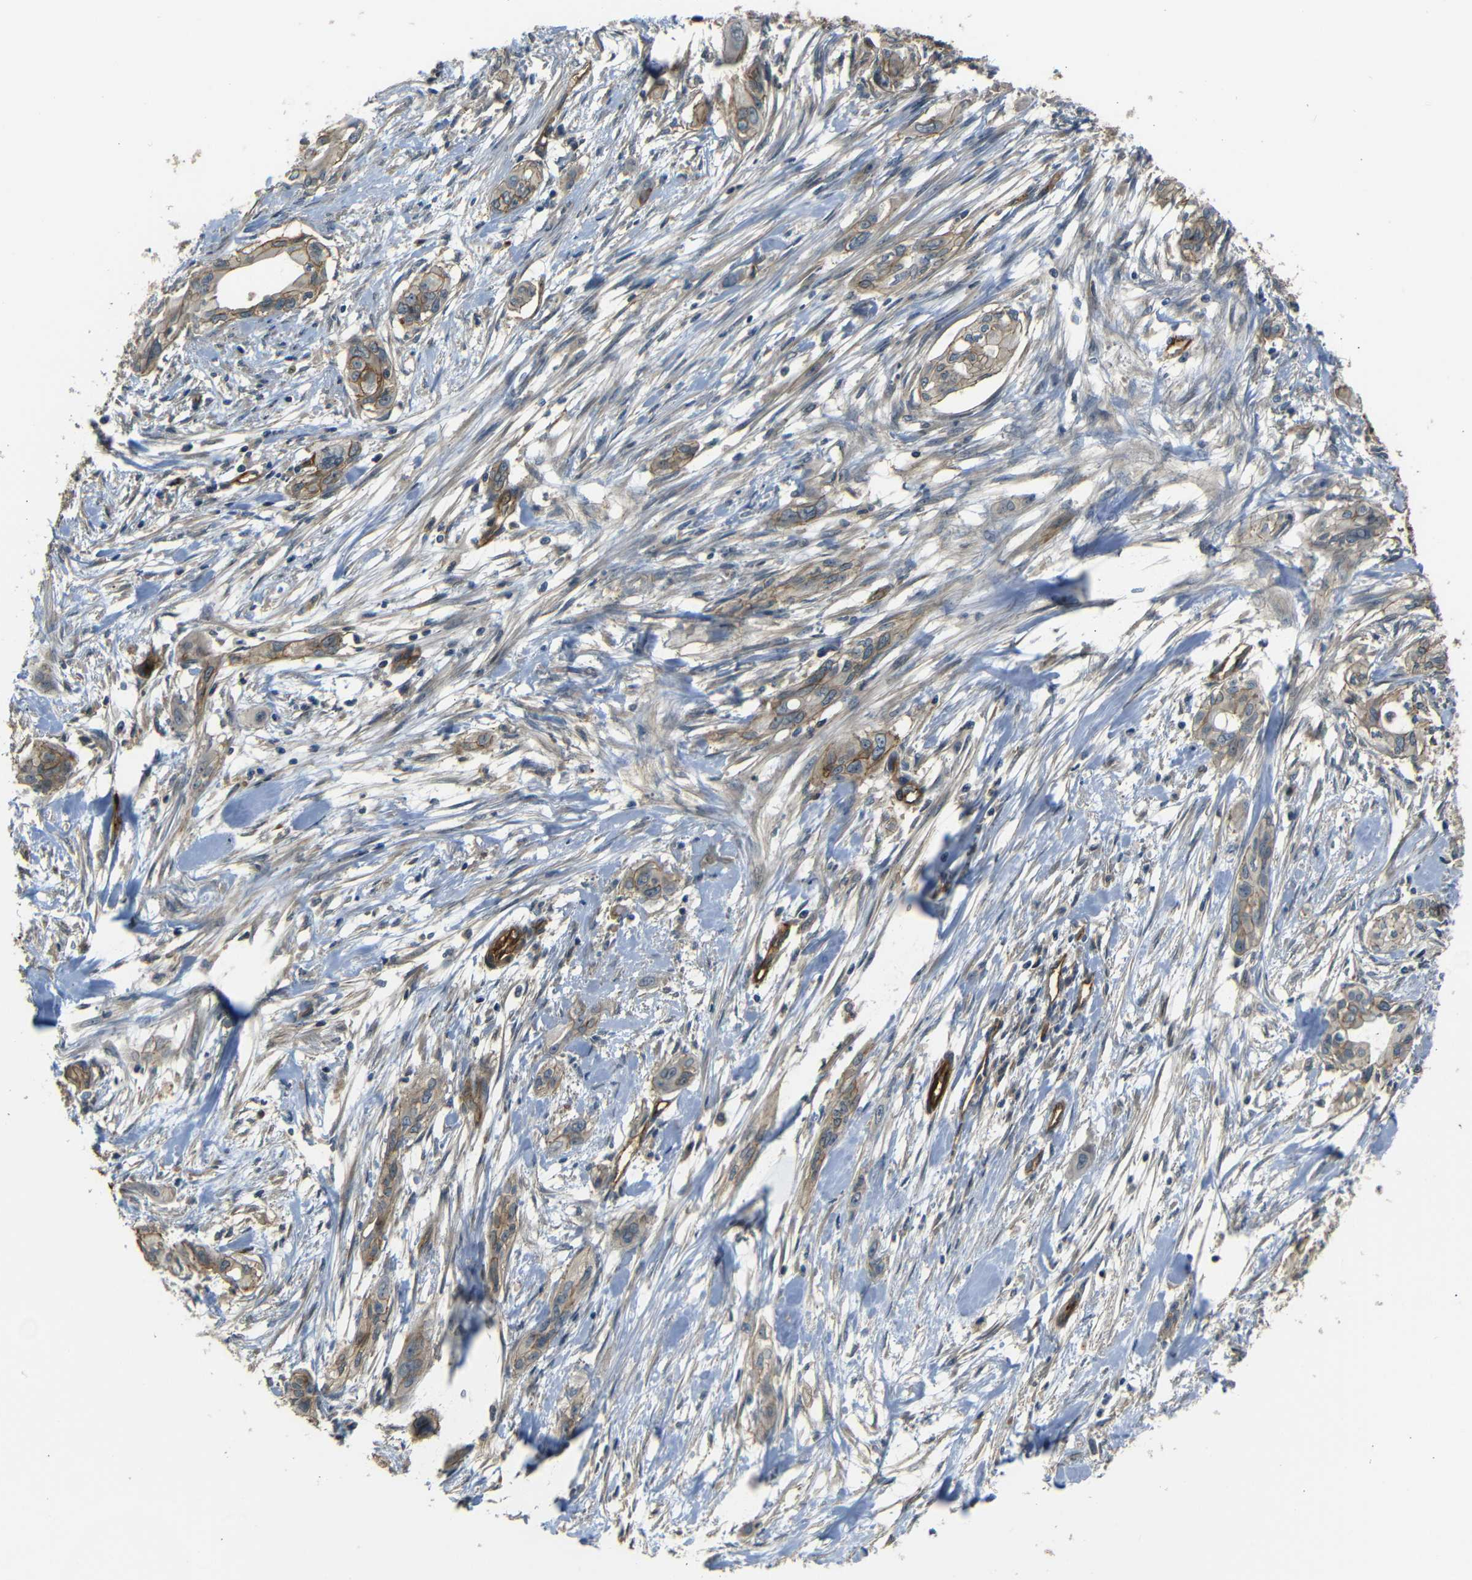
{"staining": {"intensity": "weak", "quantity": ">75%", "location": "cytoplasmic/membranous"}, "tissue": "pancreatic cancer", "cell_type": "Tumor cells", "image_type": "cancer", "snomed": [{"axis": "morphology", "description": "Adenocarcinoma, NOS"}, {"axis": "topography", "description": "Pancreas"}], "caption": "Protein expression analysis of human adenocarcinoma (pancreatic) reveals weak cytoplasmic/membranous positivity in approximately >75% of tumor cells. The protein is stained brown, and the nuclei are stained in blue (DAB (3,3'-diaminobenzidine) IHC with brightfield microscopy, high magnification).", "gene": "RELL1", "patient": {"sex": "female", "age": 60}}